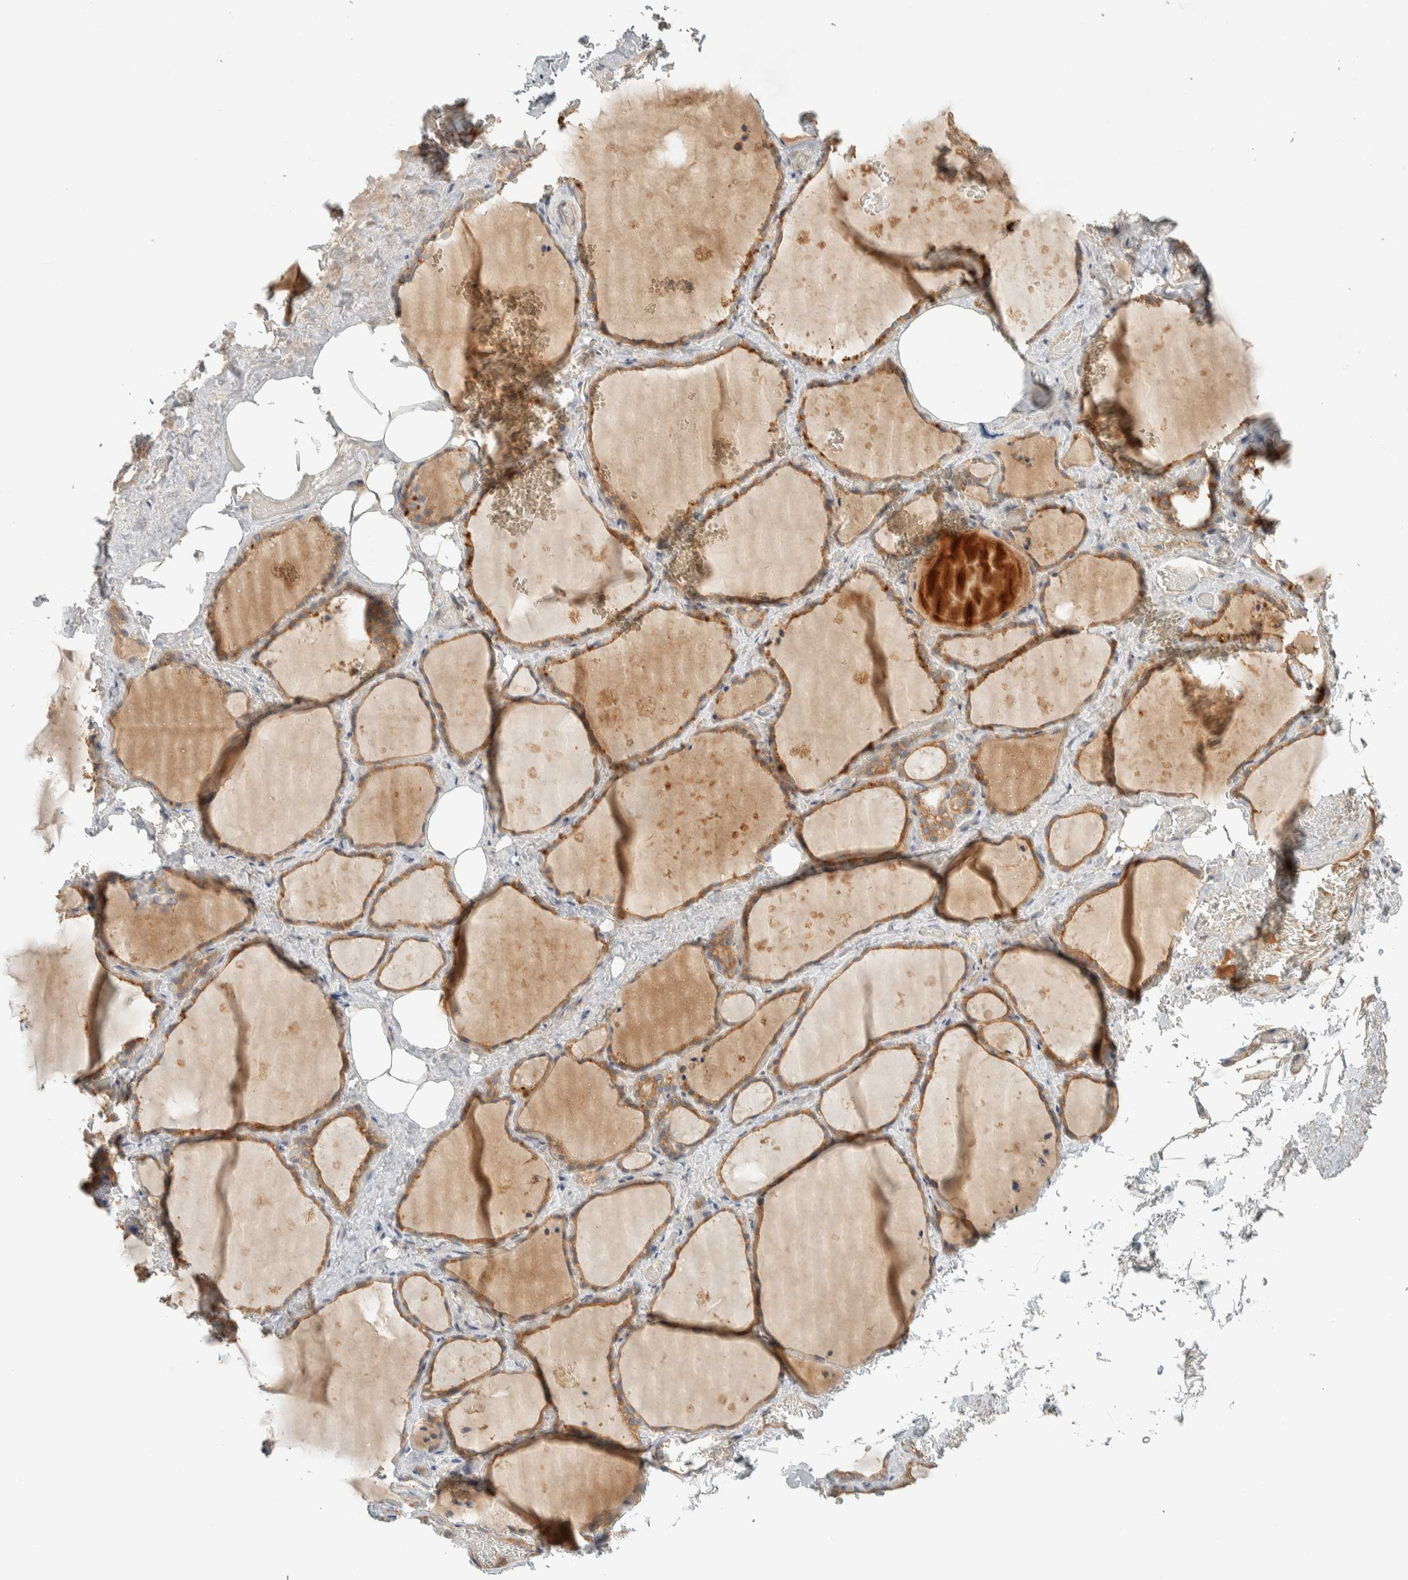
{"staining": {"intensity": "moderate", "quantity": ">75%", "location": "cytoplasmic/membranous"}, "tissue": "thyroid gland", "cell_type": "Glandular cells", "image_type": "normal", "snomed": [{"axis": "morphology", "description": "Normal tissue, NOS"}, {"axis": "topography", "description": "Thyroid gland"}], "caption": "Immunohistochemistry (IHC) histopathology image of benign human thyroid gland stained for a protein (brown), which displays medium levels of moderate cytoplasmic/membranous positivity in about >75% of glandular cells.", "gene": "FAM167A", "patient": {"sex": "male", "age": 61}}